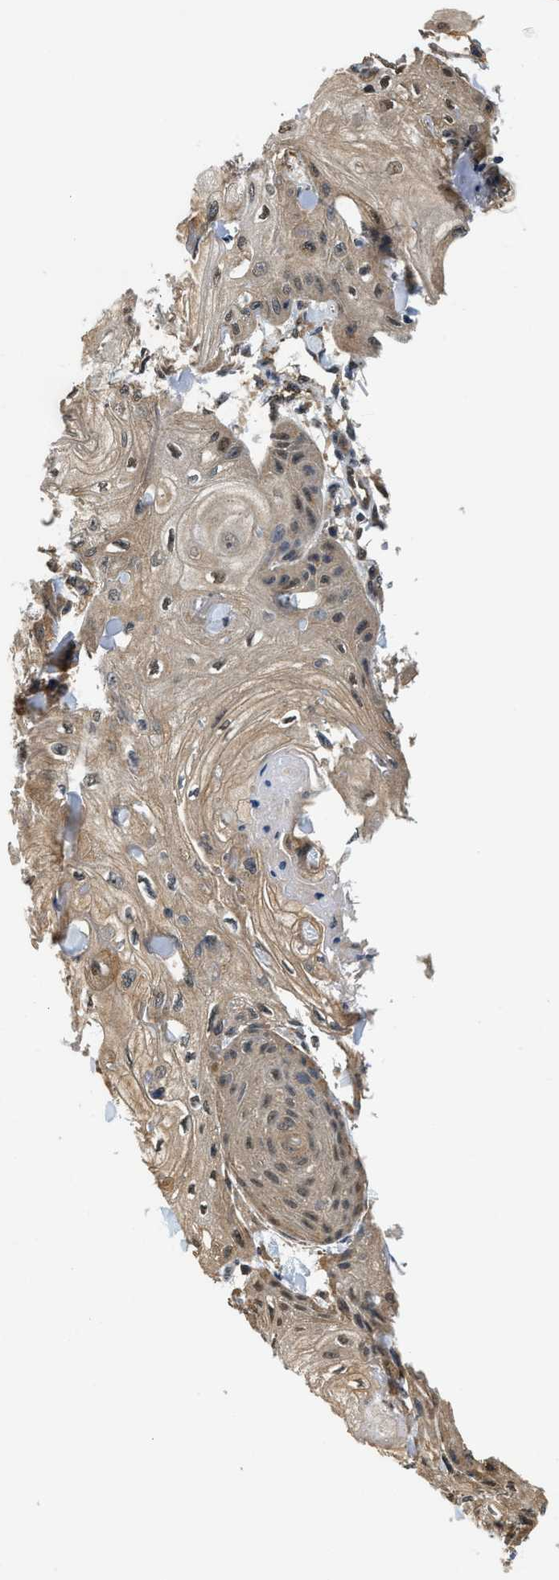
{"staining": {"intensity": "moderate", "quantity": ">75%", "location": "cytoplasmic/membranous,nuclear"}, "tissue": "skin cancer", "cell_type": "Tumor cells", "image_type": "cancer", "snomed": [{"axis": "morphology", "description": "Squamous cell carcinoma, NOS"}, {"axis": "topography", "description": "Skin"}], "caption": "Skin cancer stained with immunohistochemistry demonstrates moderate cytoplasmic/membranous and nuclear positivity in approximately >75% of tumor cells.", "gene": "BCL7C", "patient": {"sex": "male", "age": 74}}